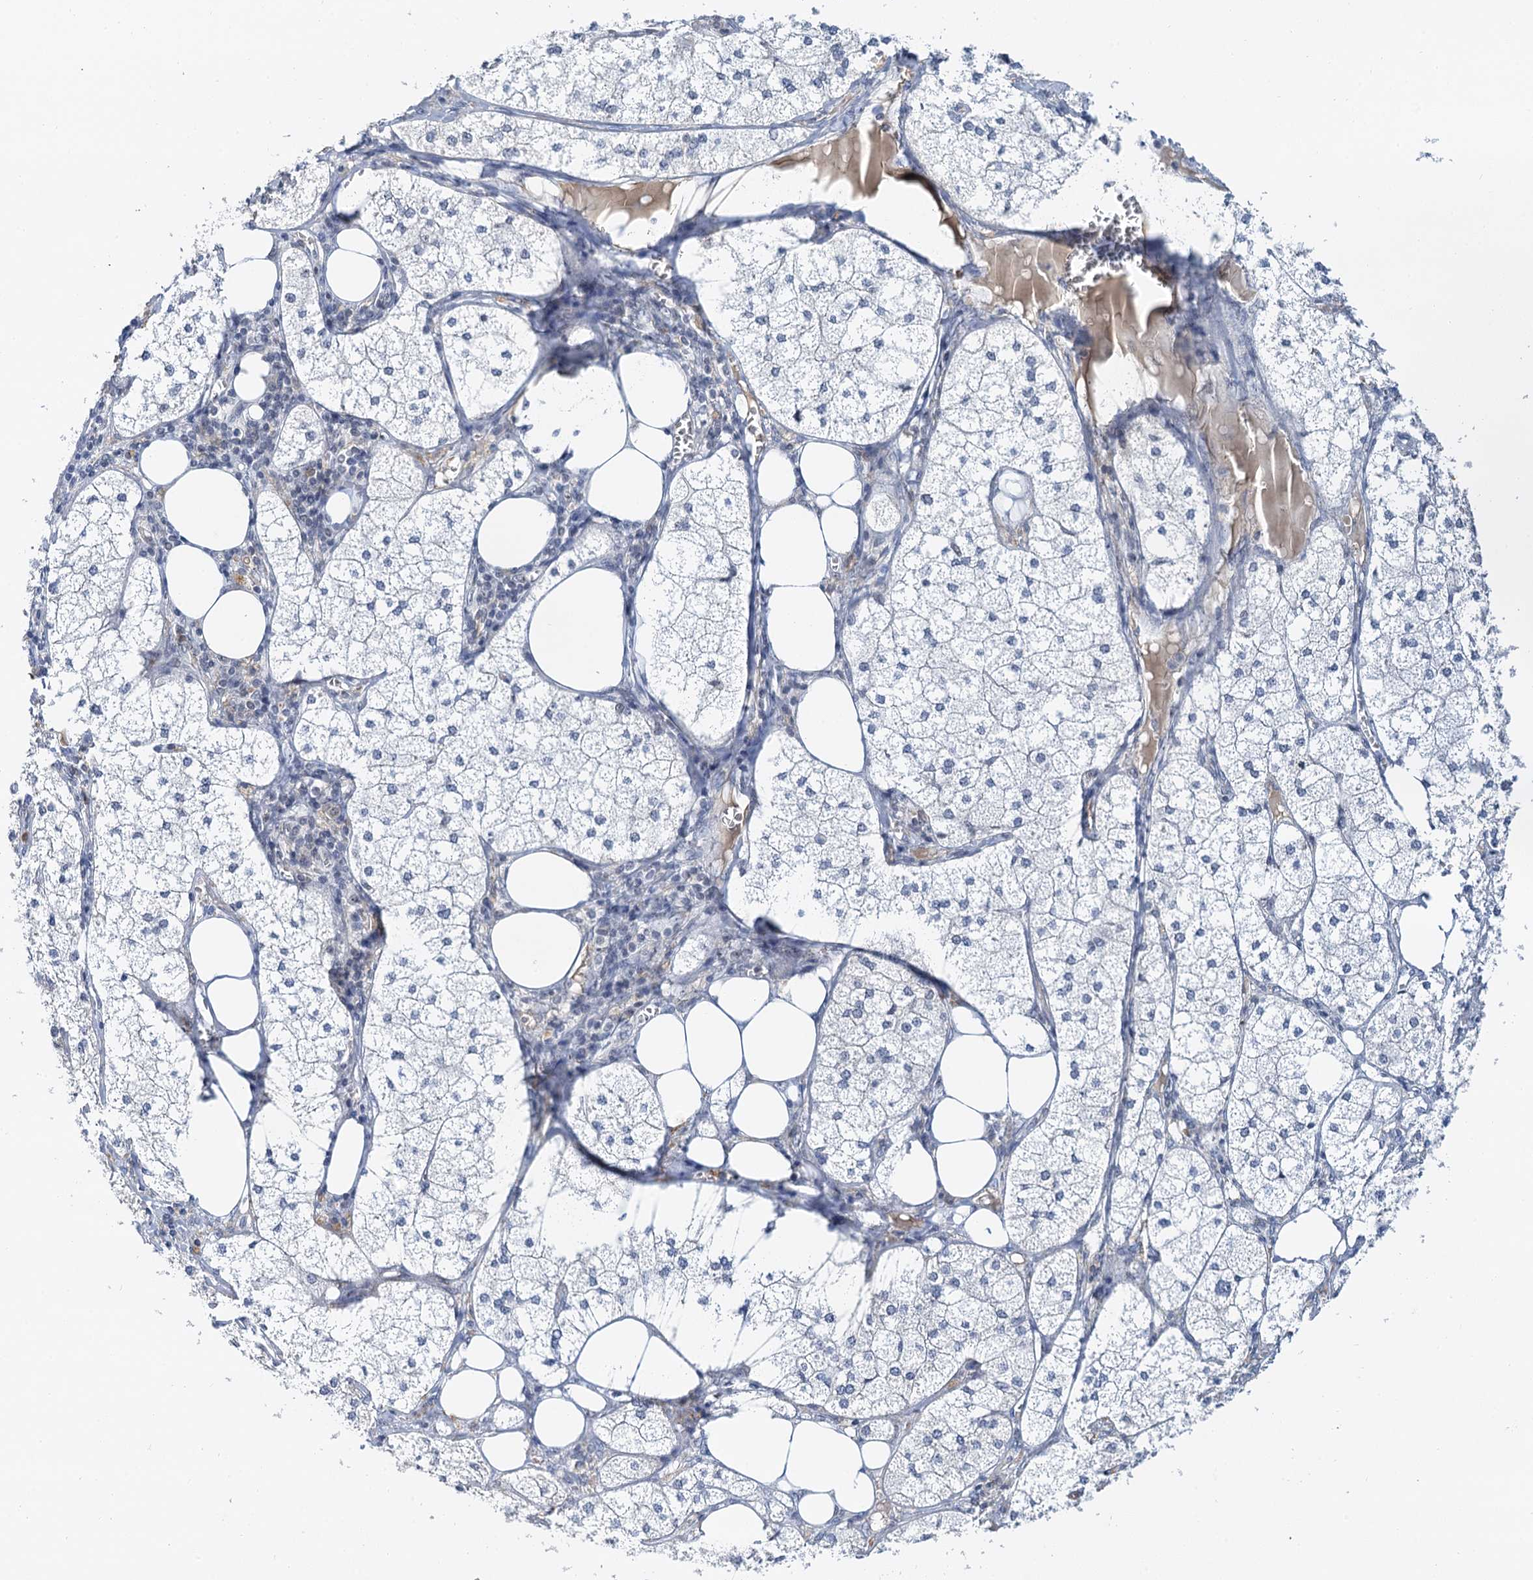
{"staining": {"intensity": "weak", "quantity": "25%-75%", "location": "nuclear"}, "tissue": "adrenal gland", "cell_type": "Glandular cells", "image_type": "normal", "snomed": [{"axis": "morphology", "description": "Normal tissue, NOS"}, {"axis": "topography", "description": "Adrenal gland"}], "caption": "Adrenal gland stained with immunohistochemistry shows weak nuclear positivity in about 25%-75% of glandular cells.", "gene": "NOP2", "patient": {"sex": "female", "age": 61}}